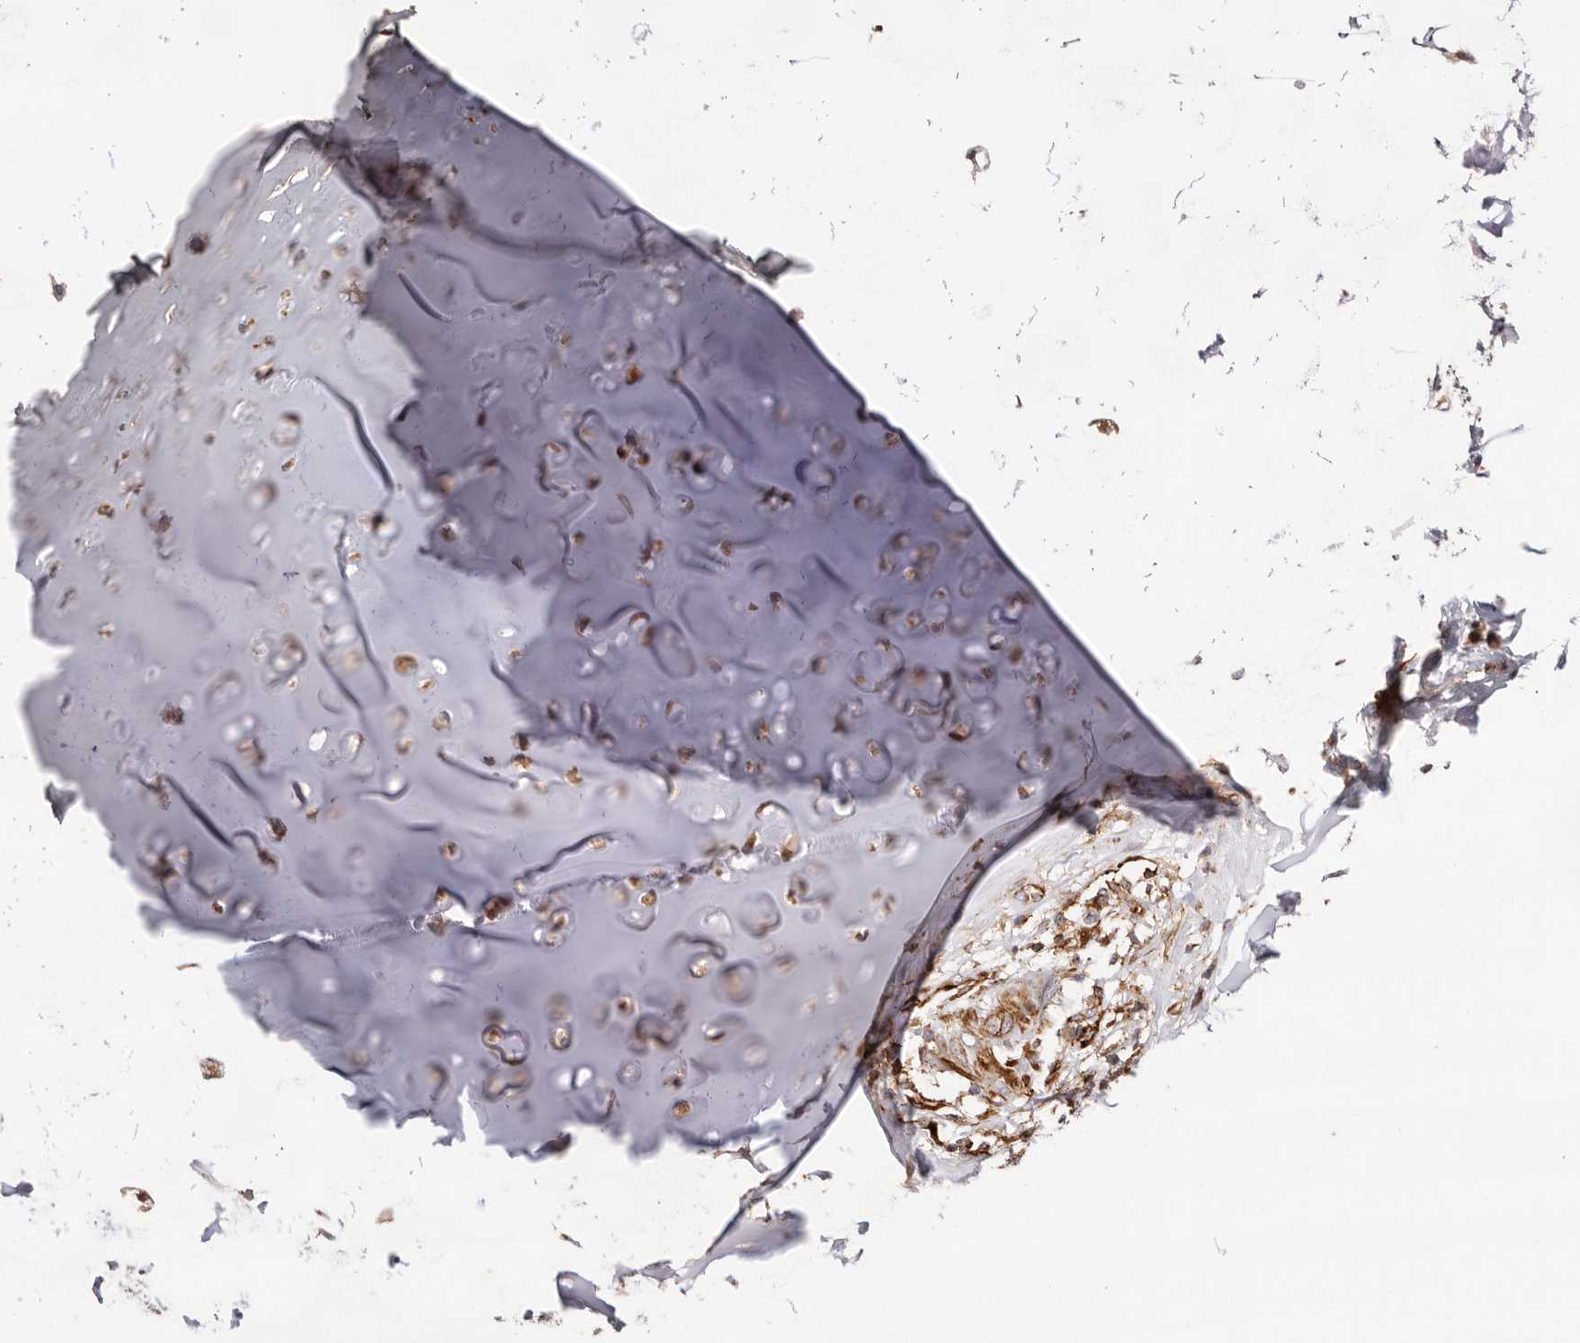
{"staining": {"intensity": "moderate", "quantity": ">75%", "location": "cytoplasmic/membranous"}, "tissue": "adipose tissue", "cell_type": "Adipocytes", "image_type": "normal", "snomed": [{"axis": "morphology", "description": "Normal tissue, NOS"}, {"axis": "morphology", "description": "Basal cell carcinoma"}, {"axis": "topography", "description": "Cartilage tissue"}, {"axis": "topography", "description": "Nasopharynx"}, {"axis": "topography", "description": "Oral tissue"}], "caption": "The immunohistochemical stain labels moderate cytoplasmic/membranous expression in adipocytes of unremarkable adipose tissue.", "gene": "PTPN22", "patient": {"sex": "female", "age": 77}}